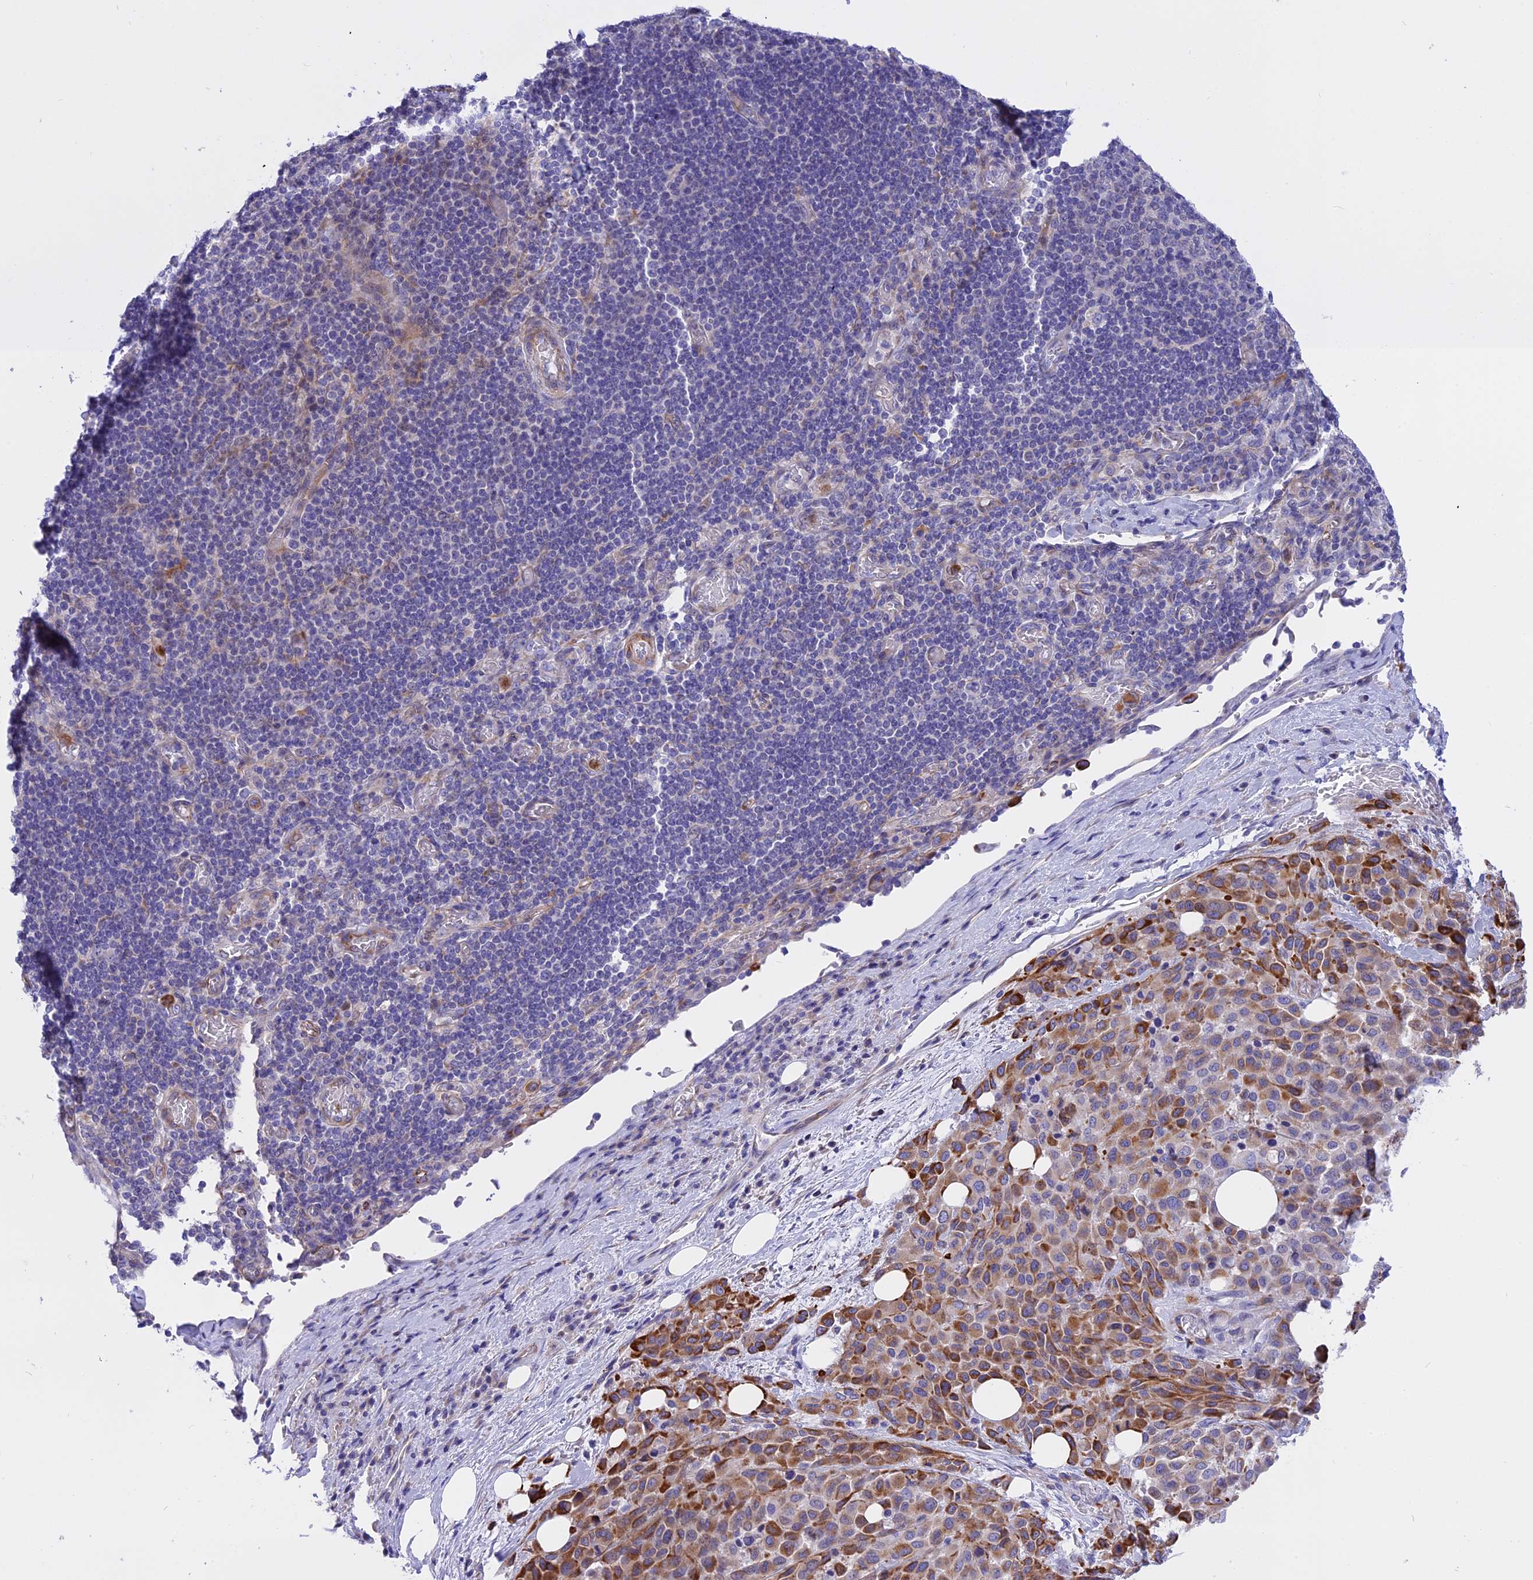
{"staining": {"intensity": "moderate", "quantity": ">75%", "location": "cytoplasmic/membranous"}, "tissue": "melanoma", "cell_type": "Tumor cells", "image_type": "cancer", "snomed": [{"axis": "morphology", "description": "Malignant melanoma, Metastatic site"}, {"axis": "topography", "description": "Skin"}], "caption": "Immunohistochemistry micrograph of neoplastic tissue: melanoma stained using immunohistochemistry (IHC) demonstrates medium levels of moderate protein expression localized specifically in the cytoplasmic/membranous of tumor cells, appearing as a cytoplasmic/membranous brown color.", "gene": "TMEM138", "patient": {"sex": "female", "age": 81}}